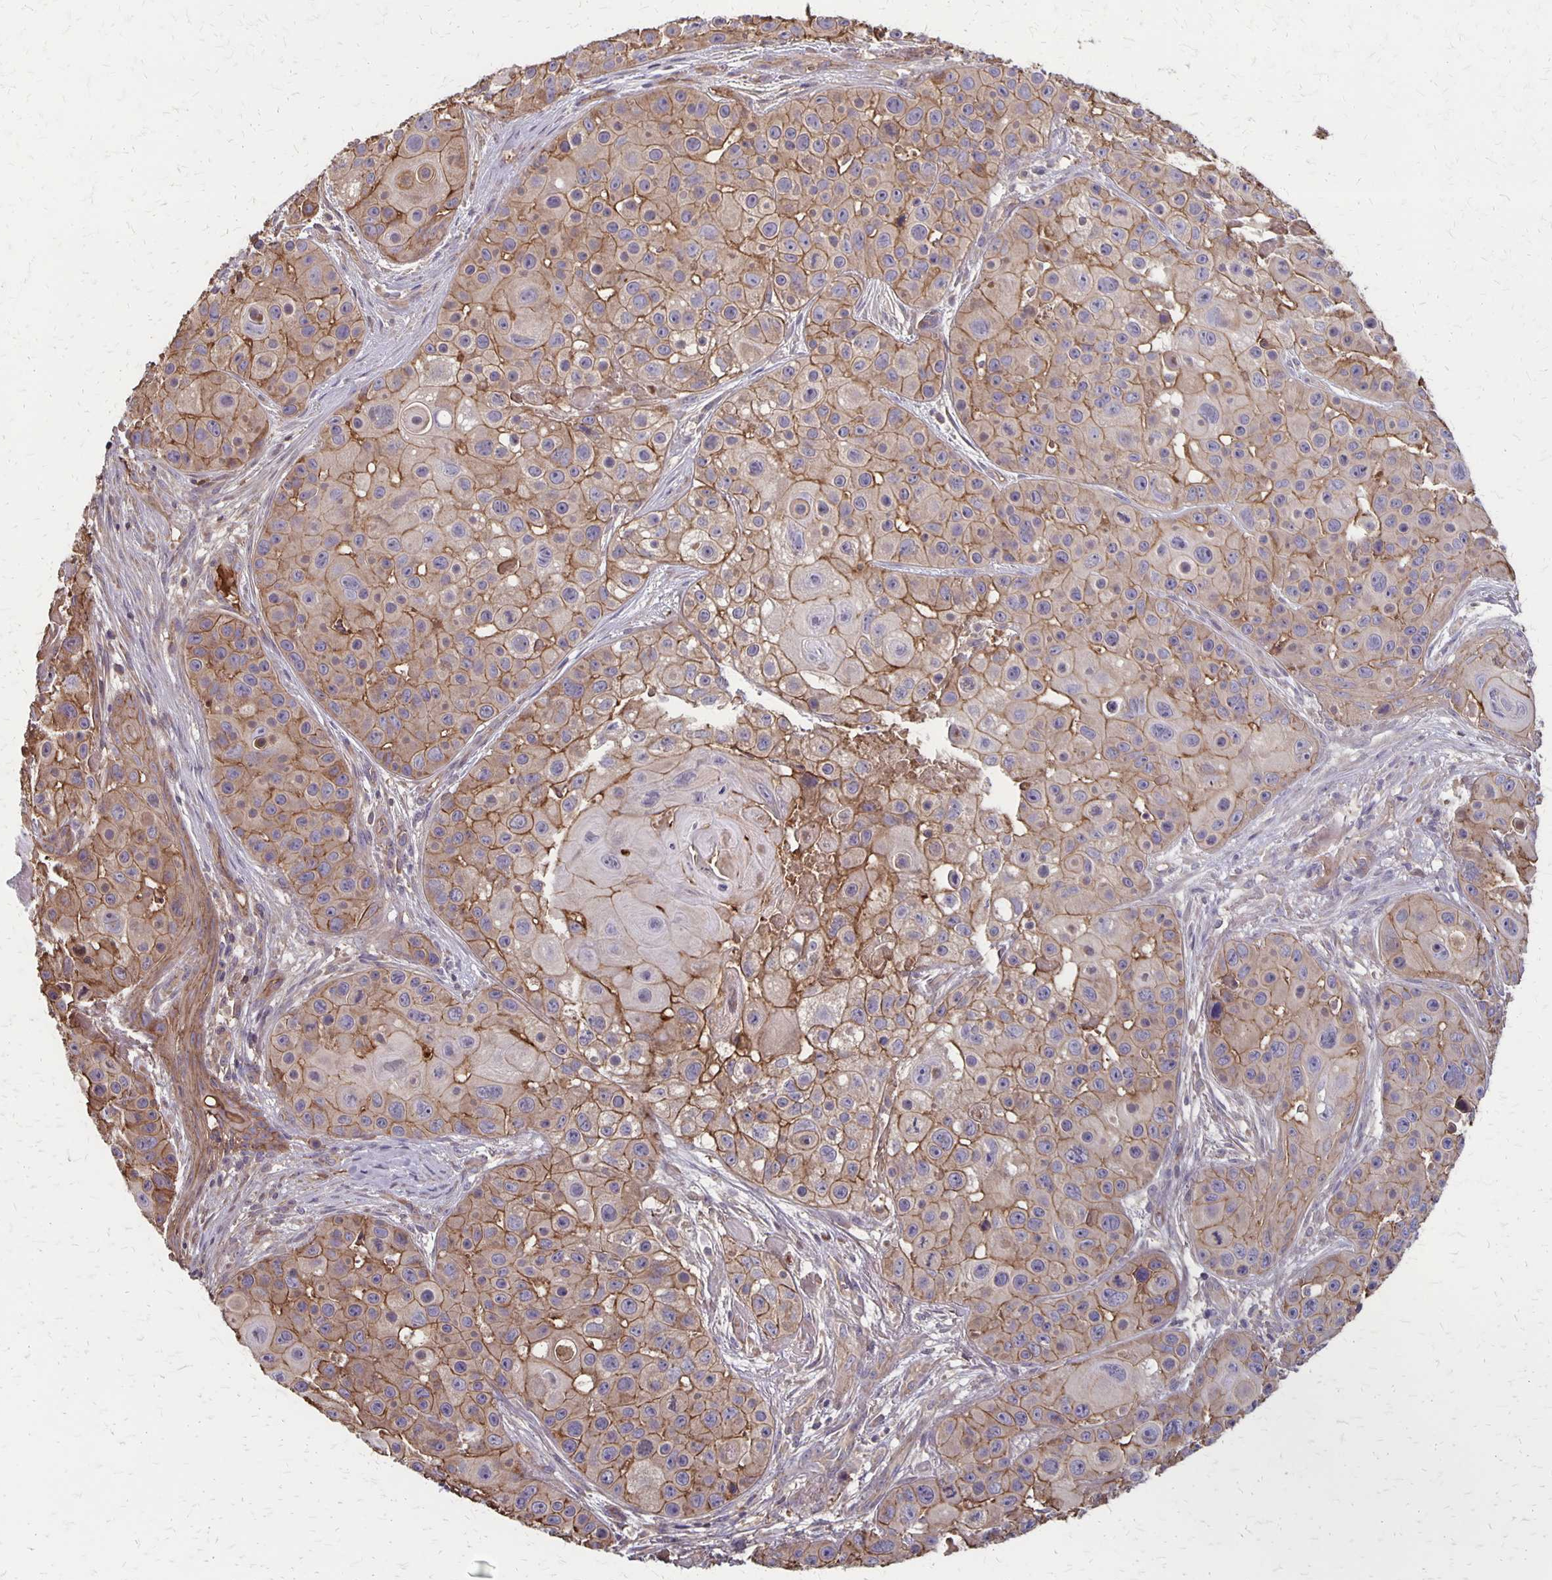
{"staining": {"intensity": "moderate", "quantity": ">75%", "location": "cytoplasmic/membranous"}, "tissue": "skin cancer", "cell_type": "Tumor cells", "image_type": "cancer", "snomed": [{"axis": "morphology", "description": "Squamous cell carcinoma, NOS"}, {"axis": "topography", "description": "Skin"}], "caption": "Human skin cancer stained with a protein marker demonstrates moderate staining in tumor cells.", "gene": "PROM2", "patient": {"sex": "male", "age": 92}}